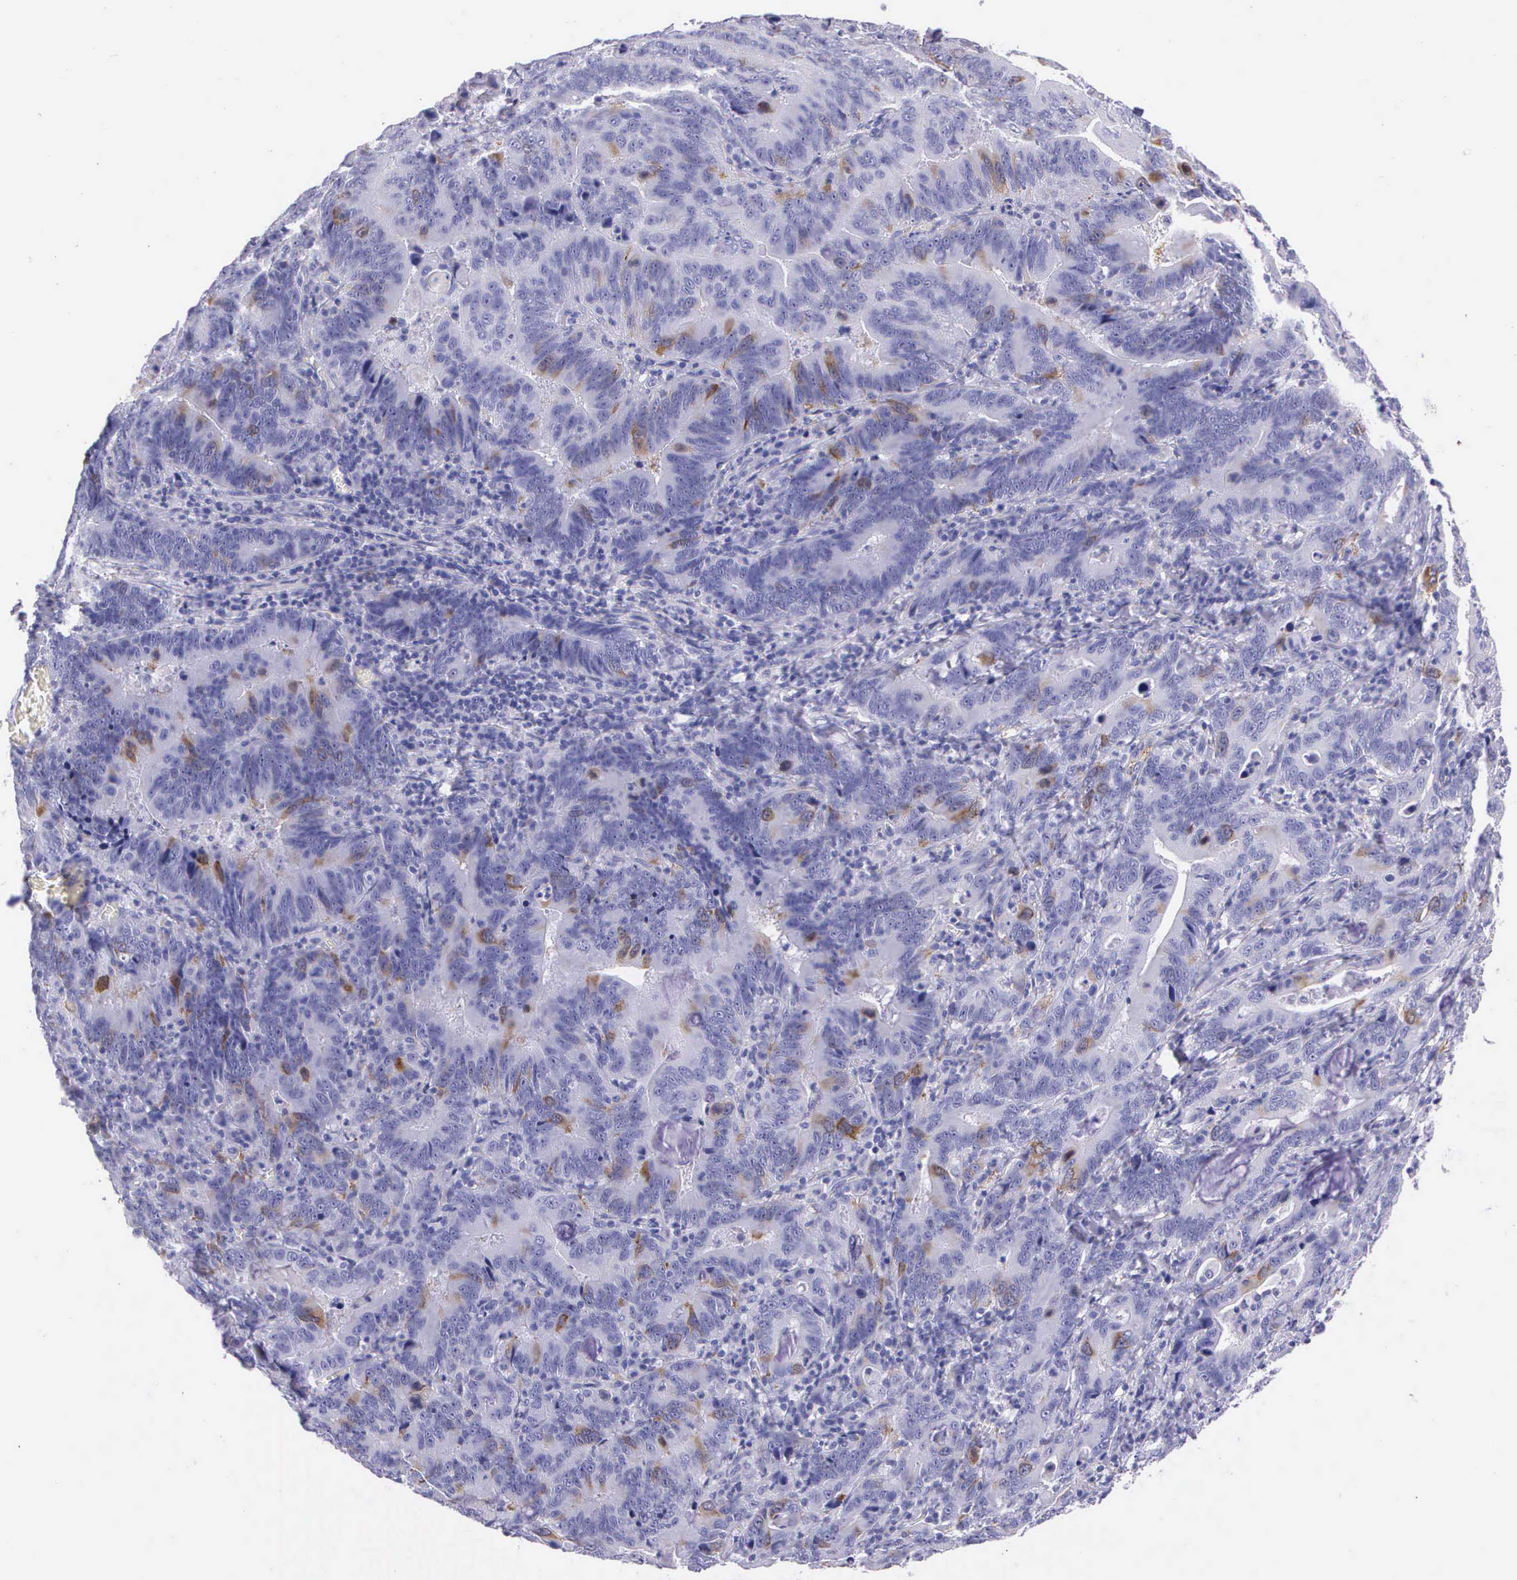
{"staining": {"intensity": "weak", "quantity": "<25%", "location": "cytoplasmic/membranous,nuclear"}, "tissue": "stomach cancer", "cell_type": "Tumor cells", "image_type": "cancer", "snomed": [{"axis": "morphology", "description": "Adenocarcinoma, NOS"}, {"axis": "topography", "description": "Stomach, upper"}], "caption": "This is an immunohistochemistry (IHC) photomicrograph of adenocarcinoma (stomach). There is no staining in tumor cells.", "gene": "CCNB1", "patient": {"sex": "male", "age": 63}}